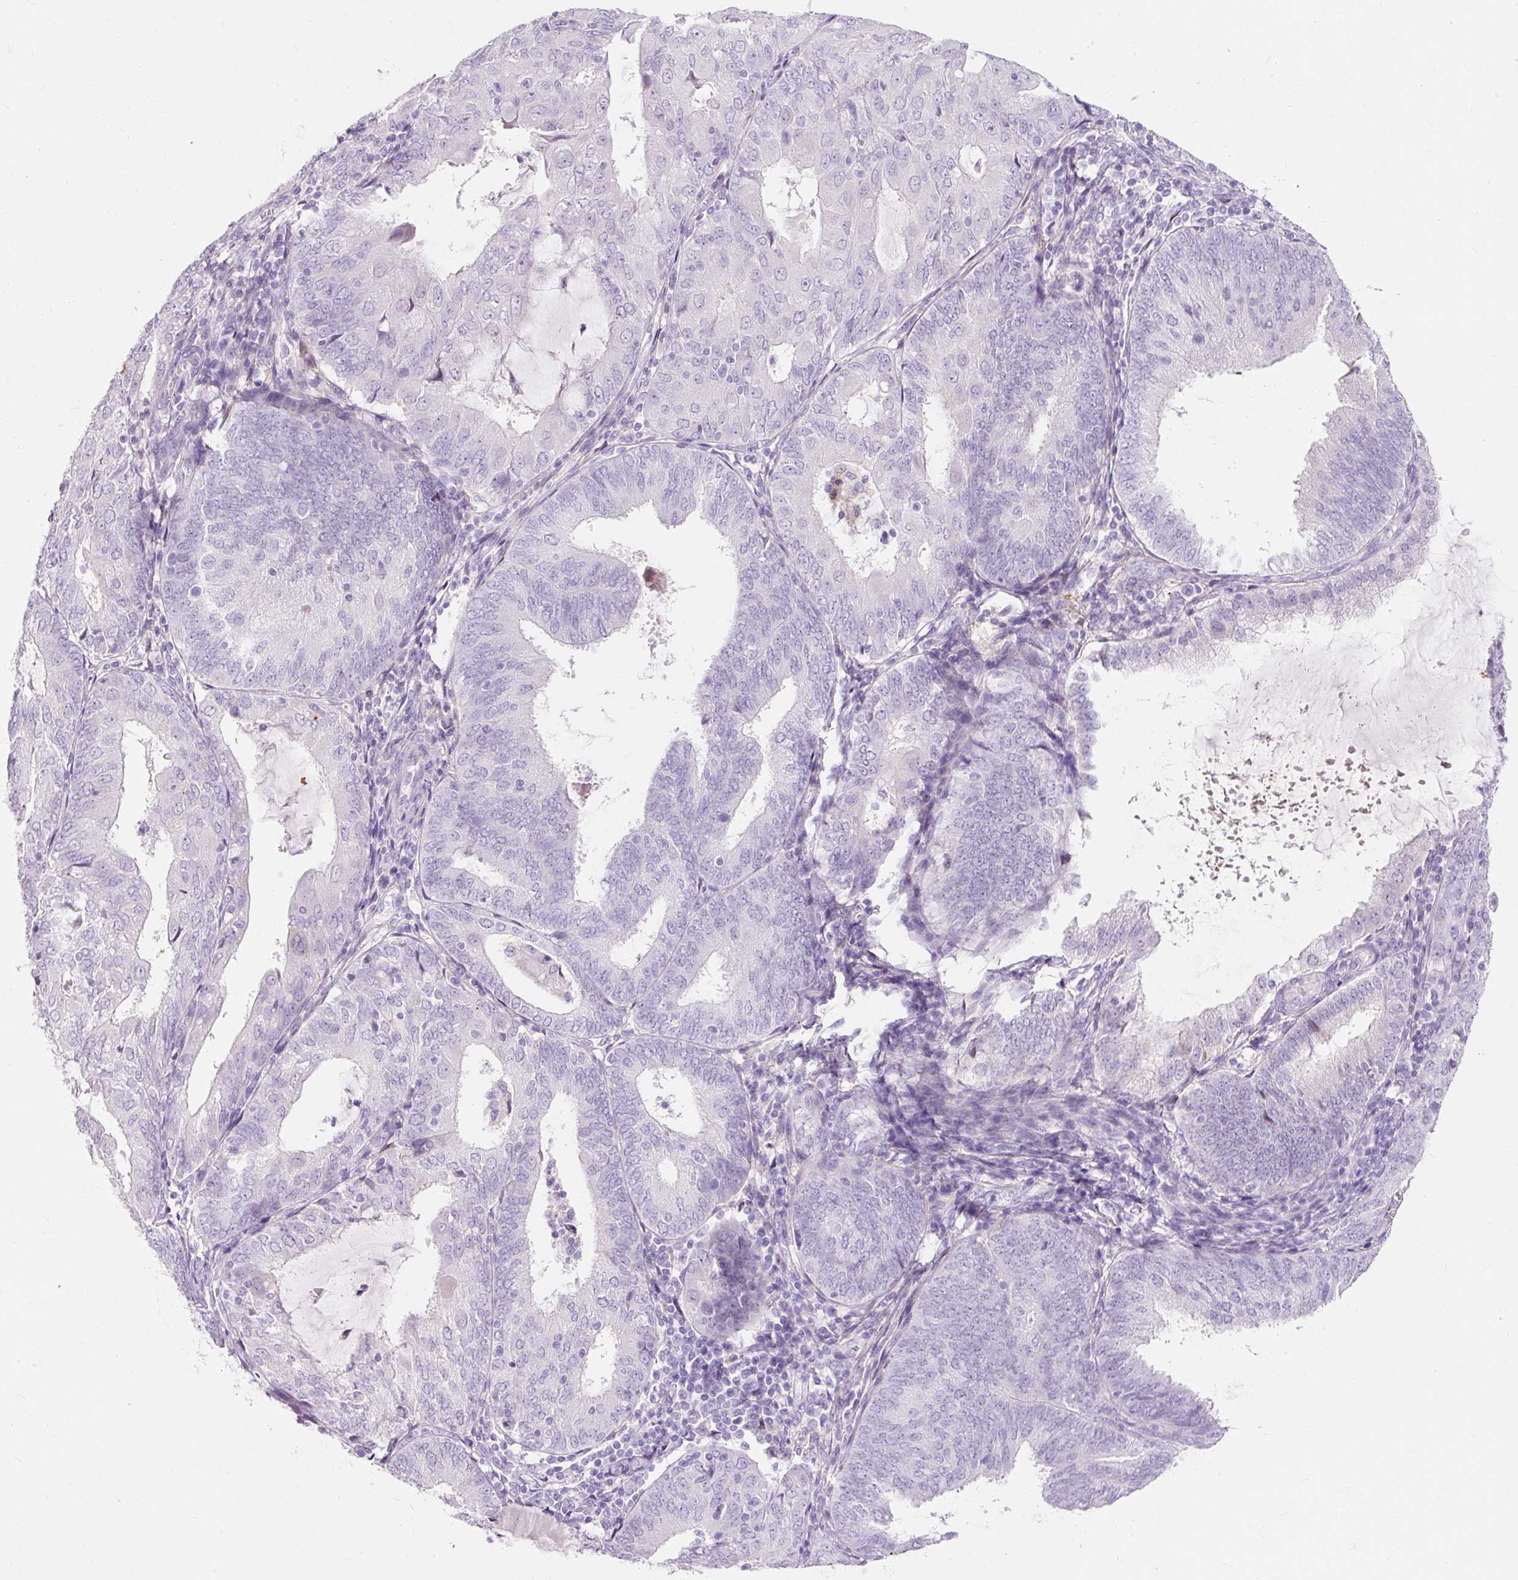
{"staining": {"intensity": "negative", "quantity": "none", "location": "none"}, "tissue": "endometrial cancer", "cell_type": "Tumor cells", "image_type": "cancer", "snomed": [{"axis": "morphology", "description": "Adenocarcinoma, NOS"}, {"axis": "topography", "description": "Endometrium"}], "caption": "There is no significant staining in tumor cells of endometrial cancer (adenocarcinoma).", "gene": "CLDN25", "patient": {"sex": "female", "age": 81}}